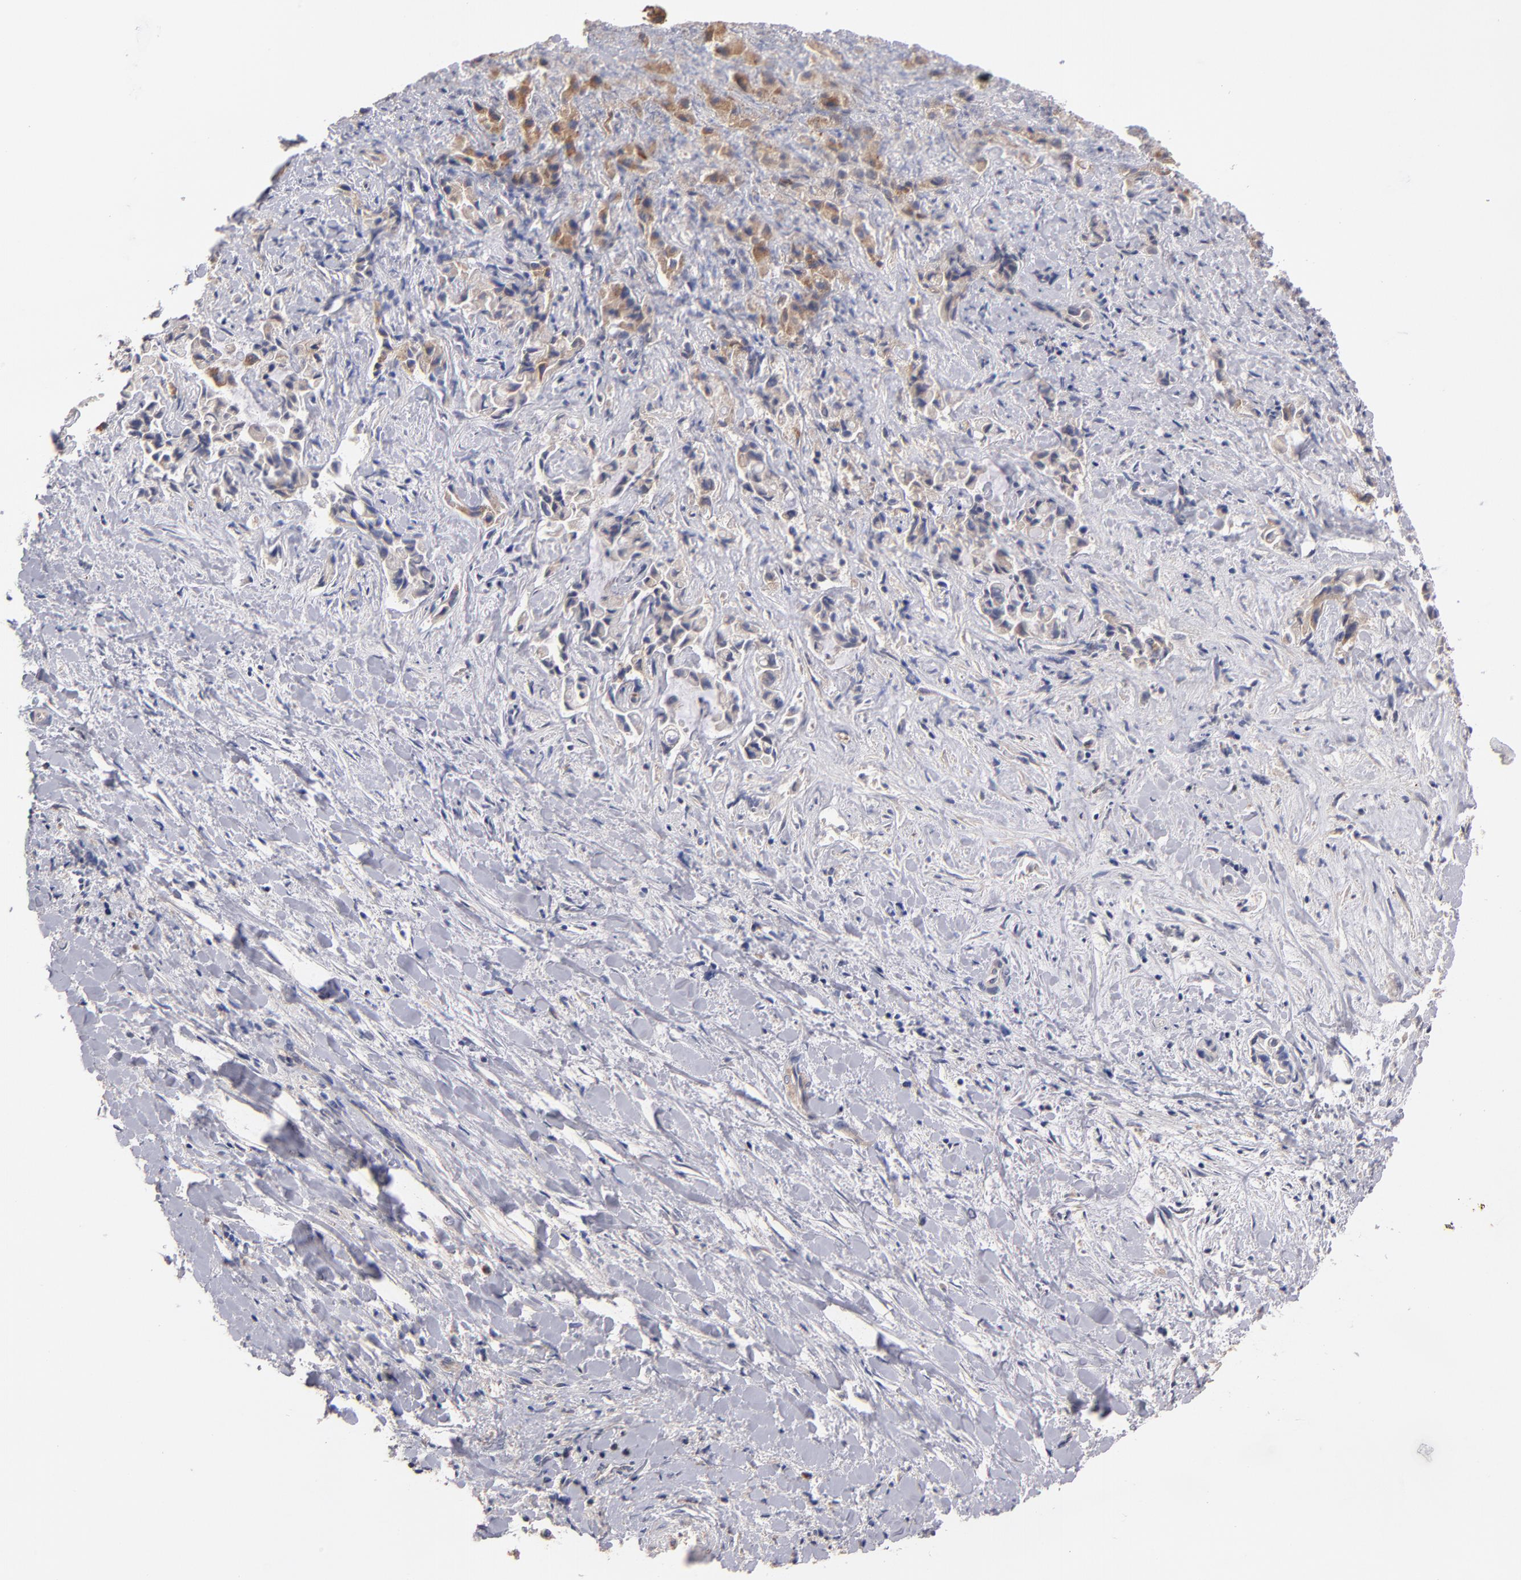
{"staining": {"intensity": "weak", "quantity": ">75%", "location": "cytoplasmic/membranous"}, "tissue": "liver cancer", "cell_type": "Tumor cells", "image_type": "cancer", "snomed": [{"axis": "morphology", "description": "Cholangiocarcinoma"}, {"axis": "topography", "description": "Liver"}], "caption": "Cholangiocarcinoma (liver) tissue exhibits weak cytoplasmic/membranous positivity in approximately >75% of tumor cells, visualized by immunohistochemistry. The protein is stained brown, and the nuclei are stained in blue (DAB IHC with brightfield microscopy, high magnification).", "gene": "DACT1", "patient": {"sex": "male", "age": 57}}